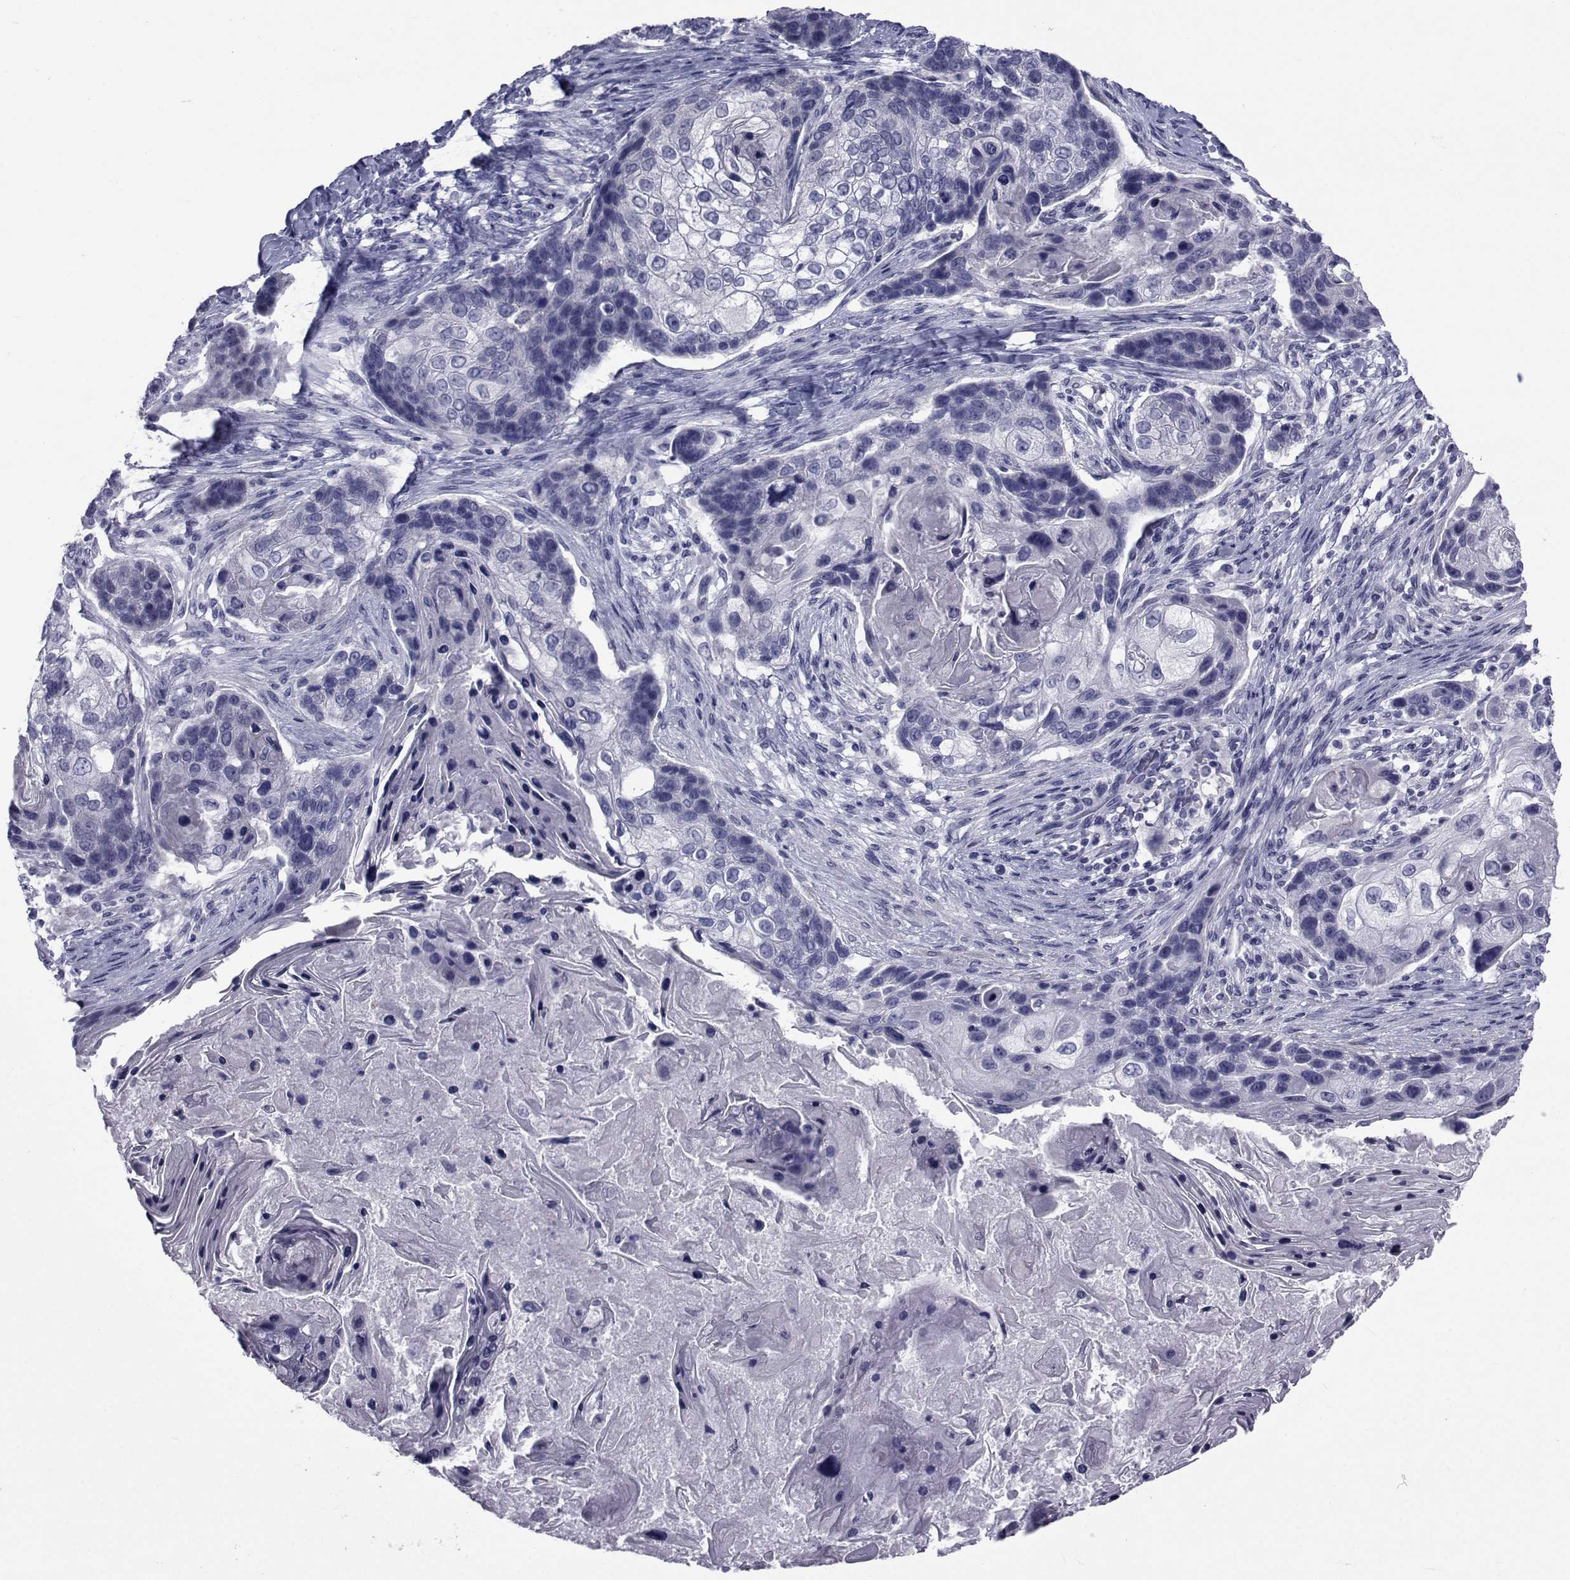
{"staining": {"intensity": "negative", "quantity": "none", "location": "none"}, "tissue": "lung cancer", "cell_type": "Tumor cells", "image_type": "cancer", "snomed": [{"axis": "morphology", "description": "Squamous cell carcinoma, NOS"}, {"axis": "topography", "description": "Lung"}], "caption": "Immunohistochemistry of squamous cell carcinoma (lung) displays no positivity in tumor cells. (Stains: DAB immunohistochemistry (IHC) with hematoxylin counter stain, Microscopy: brightfield microscopy at high magnification).", "gene": "GKAP1", "patient": {"sex": "male", "age": 69}}